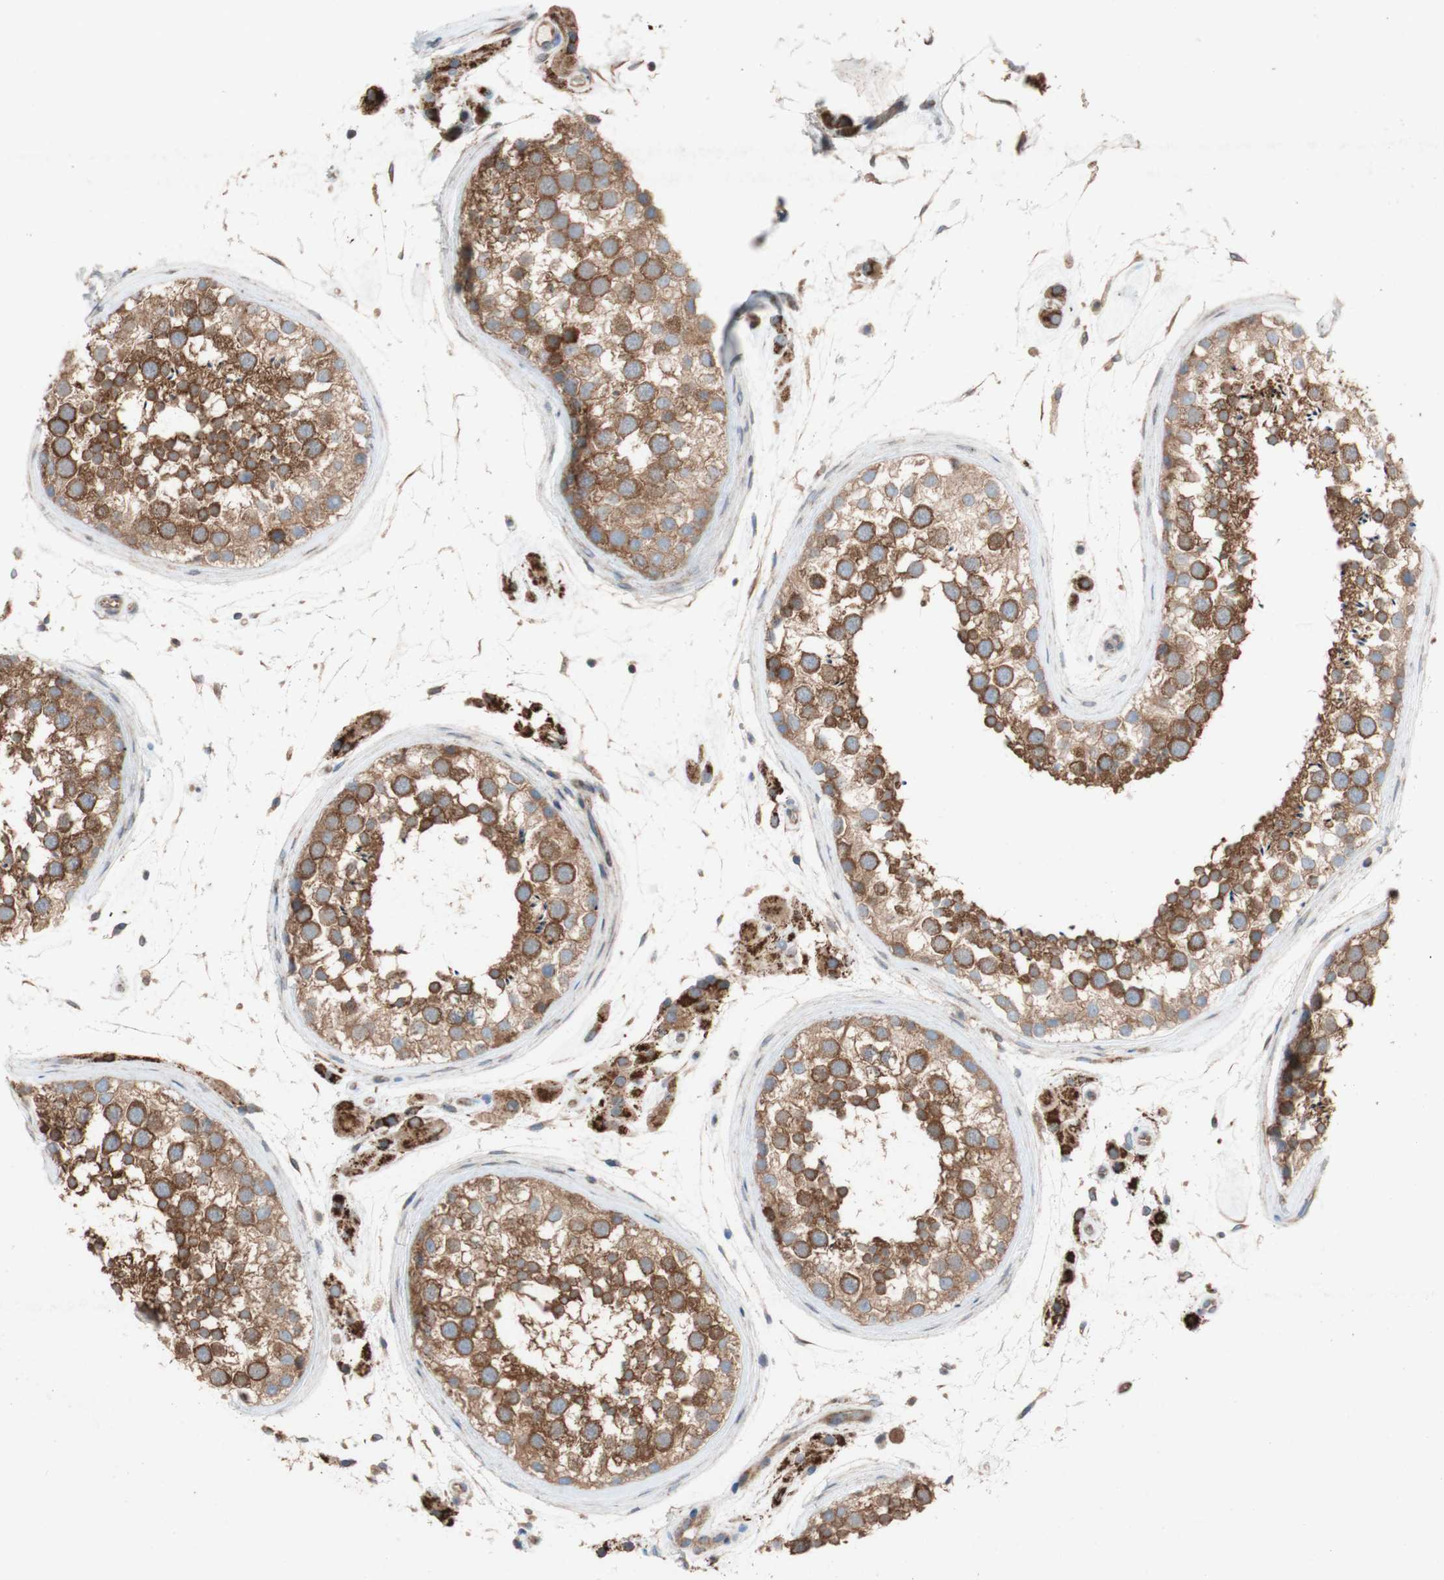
{"staining": {"intensity": "moderate", "quantity": ">75%", "location": "cytoplasmic/membranous"}, "tissue": "testis", "cell_type": "Cells in seminiferous ducts", "image_type": "normal", "snomed": [{"axis": "morphology", "description": "Normal tissue, NOS"}, {"axis": "topography", "description": "Testis"}], "caption": "Immunohistochemistry photomicrograph of normal human testis stained for a protein (brown), which displays medium levels of moderate cytoplasmic/membranous staining in about >75% of cells in seminiferous ducts.", "gene": "TST", "patient": {"sex": "male", "age": 46}}